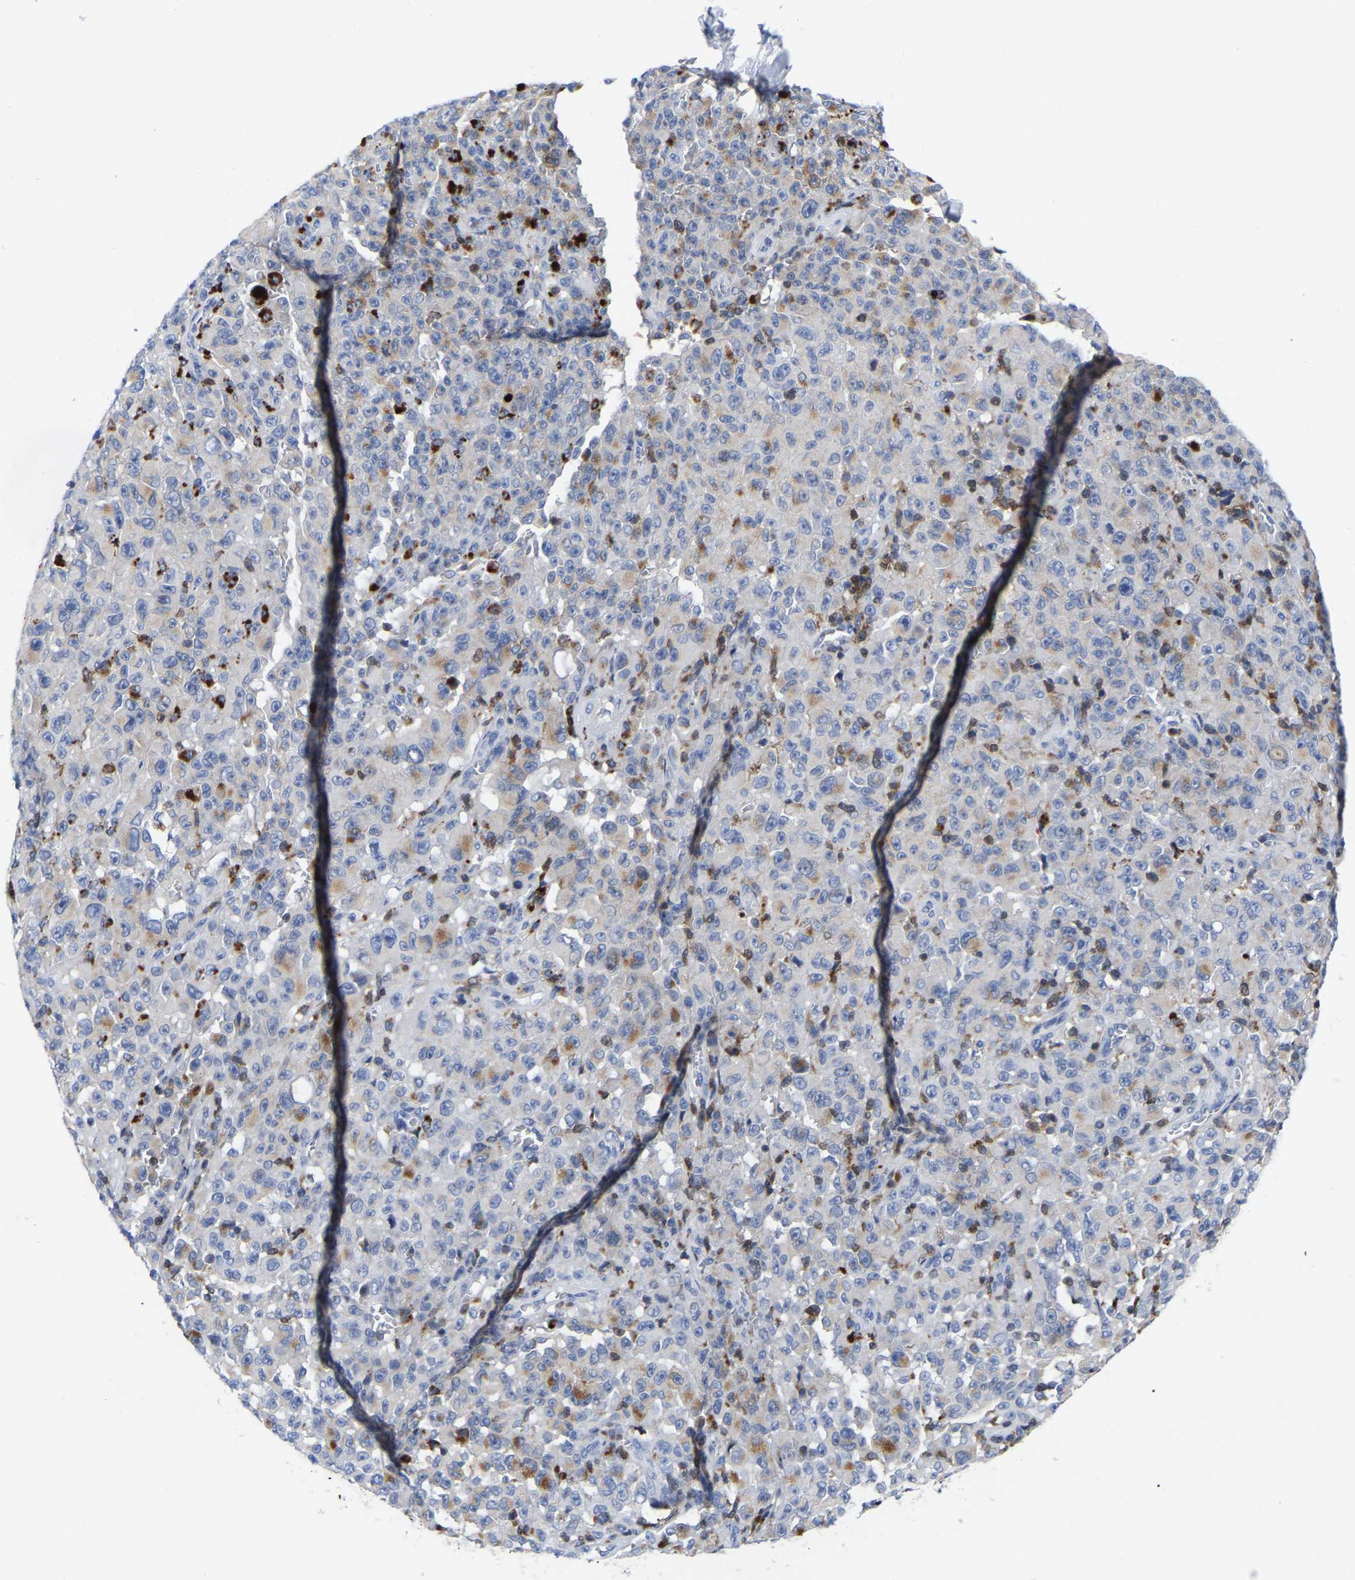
{"staining": {"intensity": "moderate", "quantity": "<25%", "location": "cytoplasmic/membranous"}, "tissue": "melanoma", "cell_type": "Tumor cells", "image_type": "cancer", "snomed": [{"axis": "morphology", "description": "Malignant melanoma, NOS"}, {"axis": "topography", "description": "Skin"}], "caption": "About <25% of tumor cells in human melanoma exhibit moderate cytoplasmic/membranous protein positivity as visualized by brown immunohistochemical staining.", "gene": "PTPN7", "patient": {"sex": "female", "age": 82}}